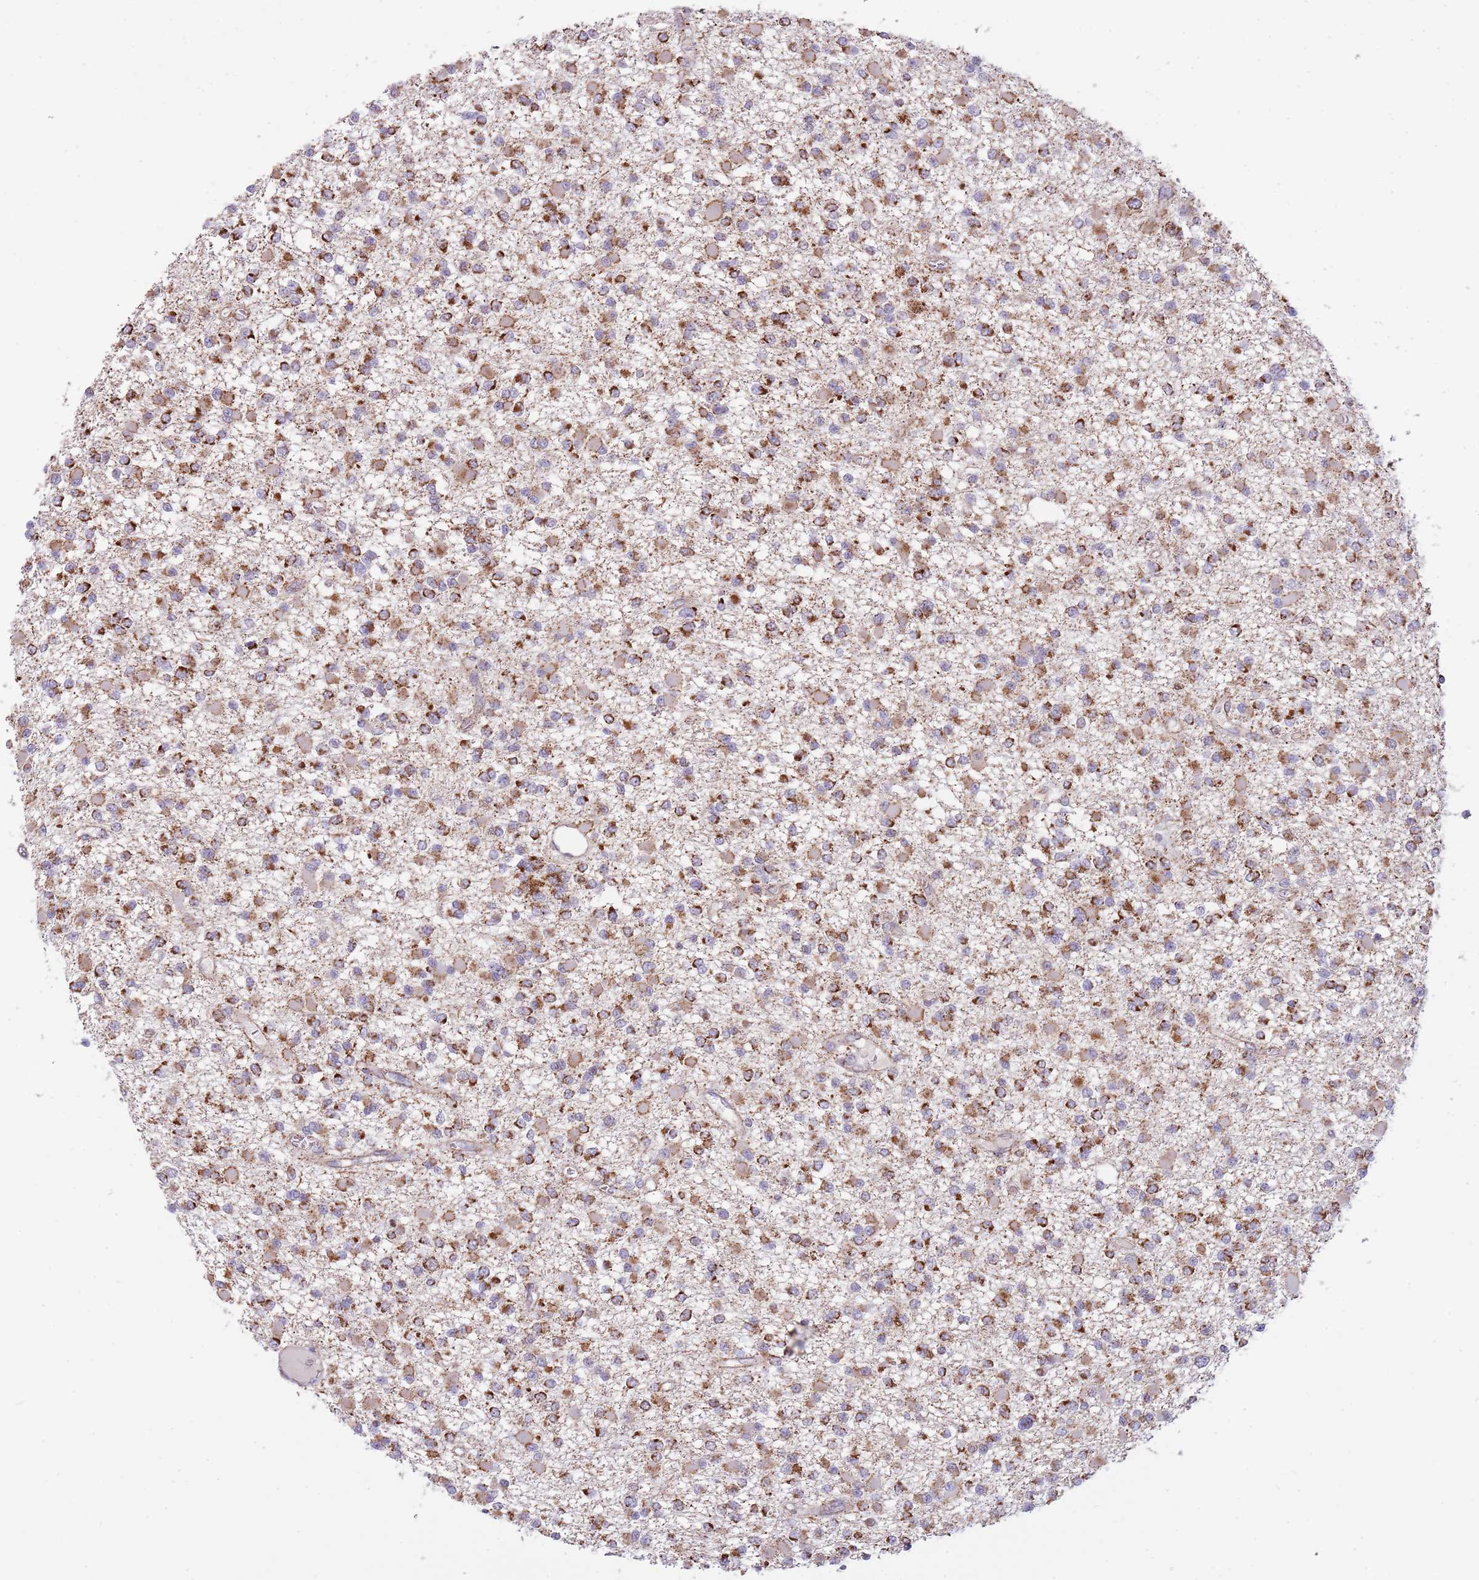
{"staining": {"intensity": "strong", "quantity": ">75%", "location": "cytoplasmic/membranous"}, "tissue": "glioma", "cell_type": "Tumor cells", "image_type": "cancer", "snomed": [{"axis": "morphology", "description": "Glioma, malignant, Low grade"}, {"axis": "topography", "description": "Brain"}], "caption": "Approximately >75% of tumor cells in malignant glioma (low-grade) display strong cytoplasmic/membranous protein staining as visualized by brown immunohistochemical staining.", "gene": "LHX6", "patient": {"sex": "female", "age": 22}}